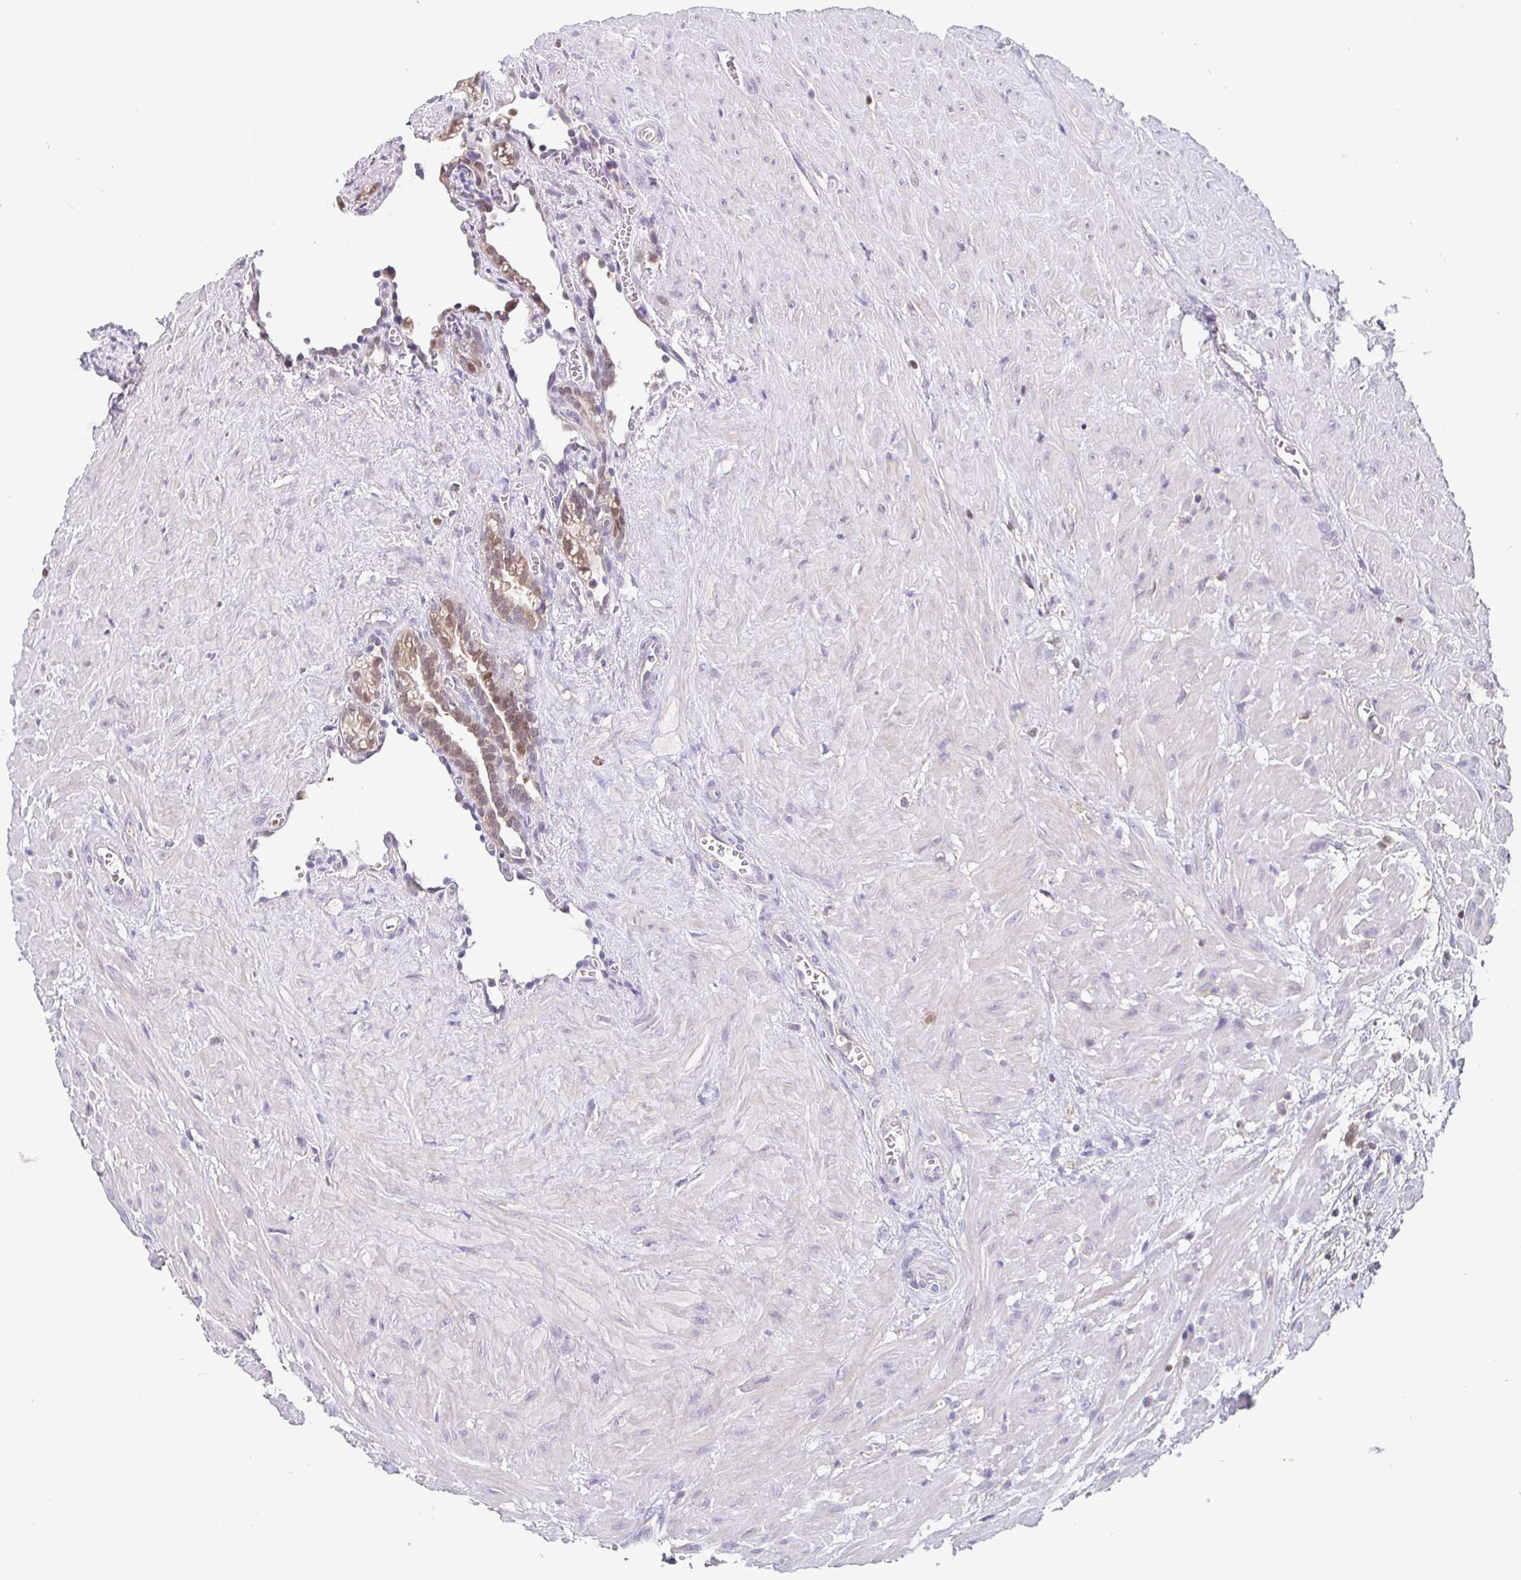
{"staining": {"intensity": "moderate", "quantity": "<25%", "location": "cytoplasmic/membranous"}, "tissue": "seminal vesicle", "cell_type": "Glandular cells", "image_type": "normal", "snomed": [{"axis": "morphology", "description": "Normal tissue, NOS"}, {"axis": "topography", "description": "Seminal veicle"}], "caption": "Protein staining displays moderate cytoplasmic/membranous staining in approximately <25% of glandular cells in normal seminal vesicle.", "gene": "SATB1", "patient": {"sex": "male", "age": 76}}